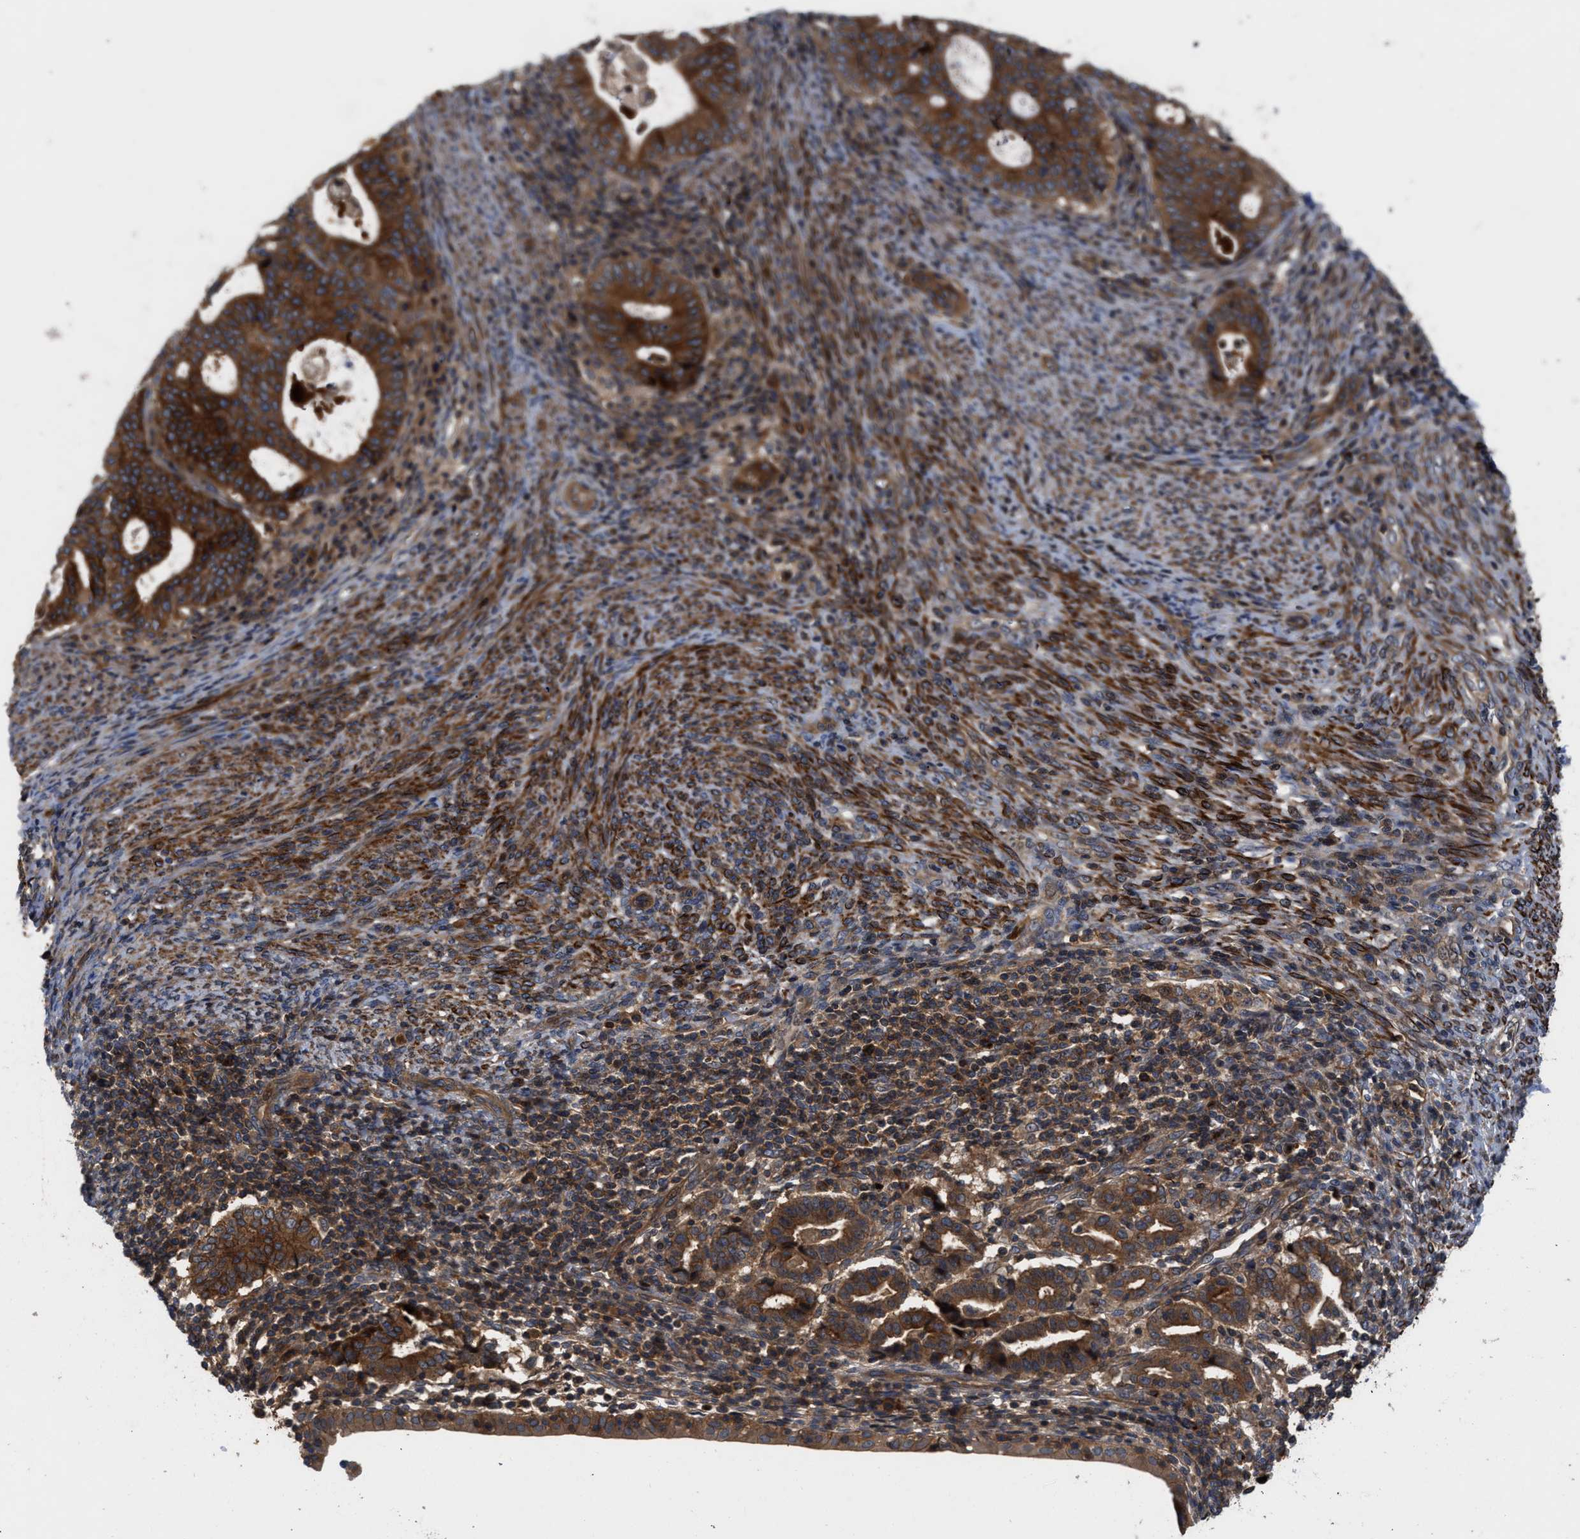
{"staining": {"intensity": "strong", "quantity": ">75%", "location": "cytoplasmic/membranous"}, "tissue": "endometrial cancer", "cell_type": "Tumor cells", "image_type": "cancer", "snomed": [{"axis": "morphology", "description": "Adenocarcinoma, NOS"}, {"axis": "topography", "description": "Uterus"}], "caption": "Immunohistochemical staining of human endometrial cancer (adenocarcinoma) shows high levels of strong cytoplasmic/membranous positivity in approximately >75% of tumor cells. (Brightfield microscopy of DAB IHC at high magnification).", "gene": "CNNM3", "patient": {"sex": "female", "age": 83}}